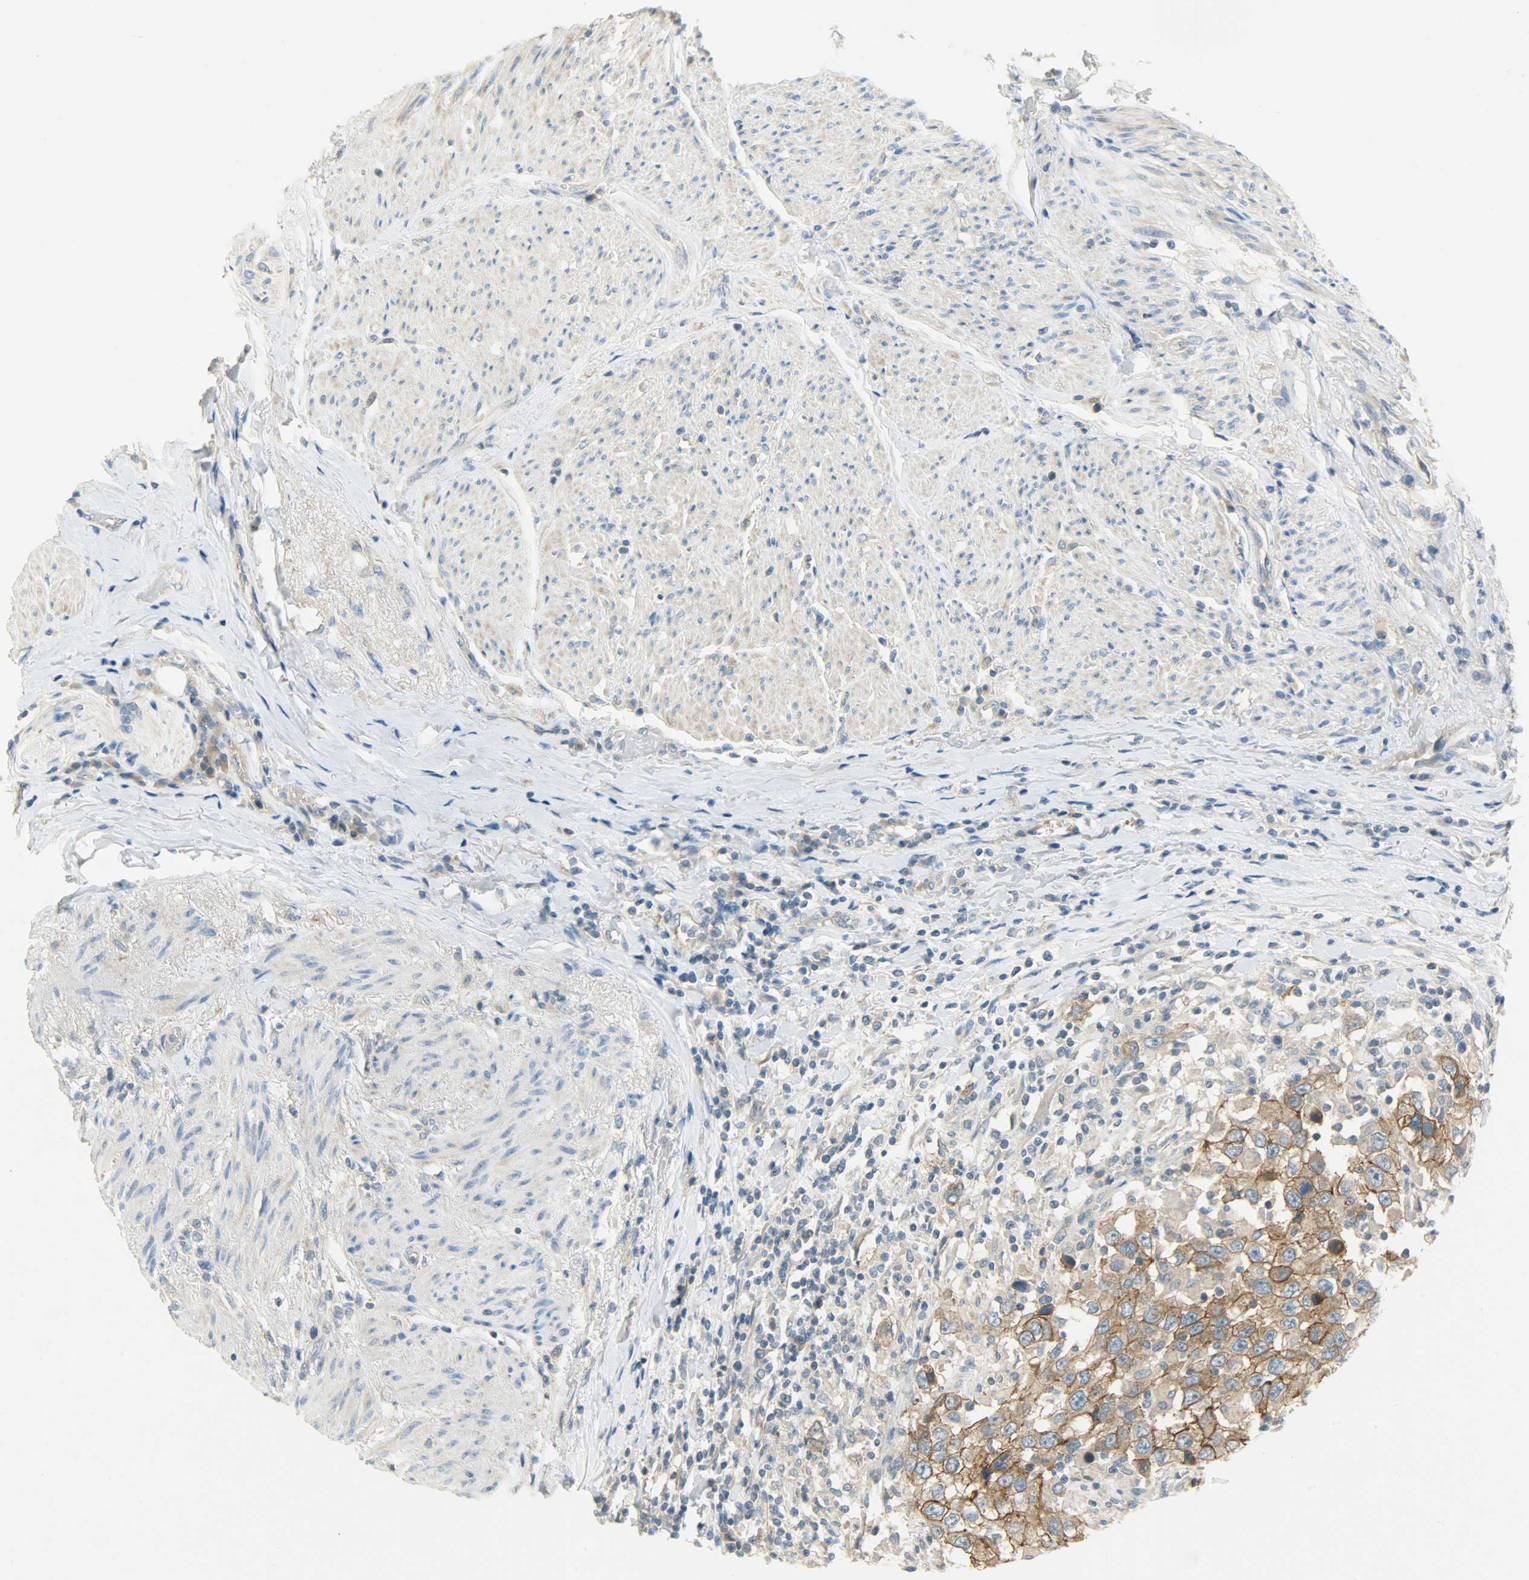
{"staining": {"intensity": "strong", "quantity": ">75%", "location": "cytoplasmic/membranous"}, "tissue": "urothelial cancer", "cell_type": "Tumor cells", "image_type": "cancer", "snomed": [{"axis": "morphology", "description": "Urothelial carcinoma, High grade"}, {"axis": "topography", "description": "Urinary bladder"}], "caption": "Human urothelial carcinoma (high-grade) stained for a protein (brown) exhibits strong cytoplasmic/membranous positive positivity in approximately >75% of tumor cells.", "gene": "DSG2", "patient": {"sex": "female", "age": 80}}